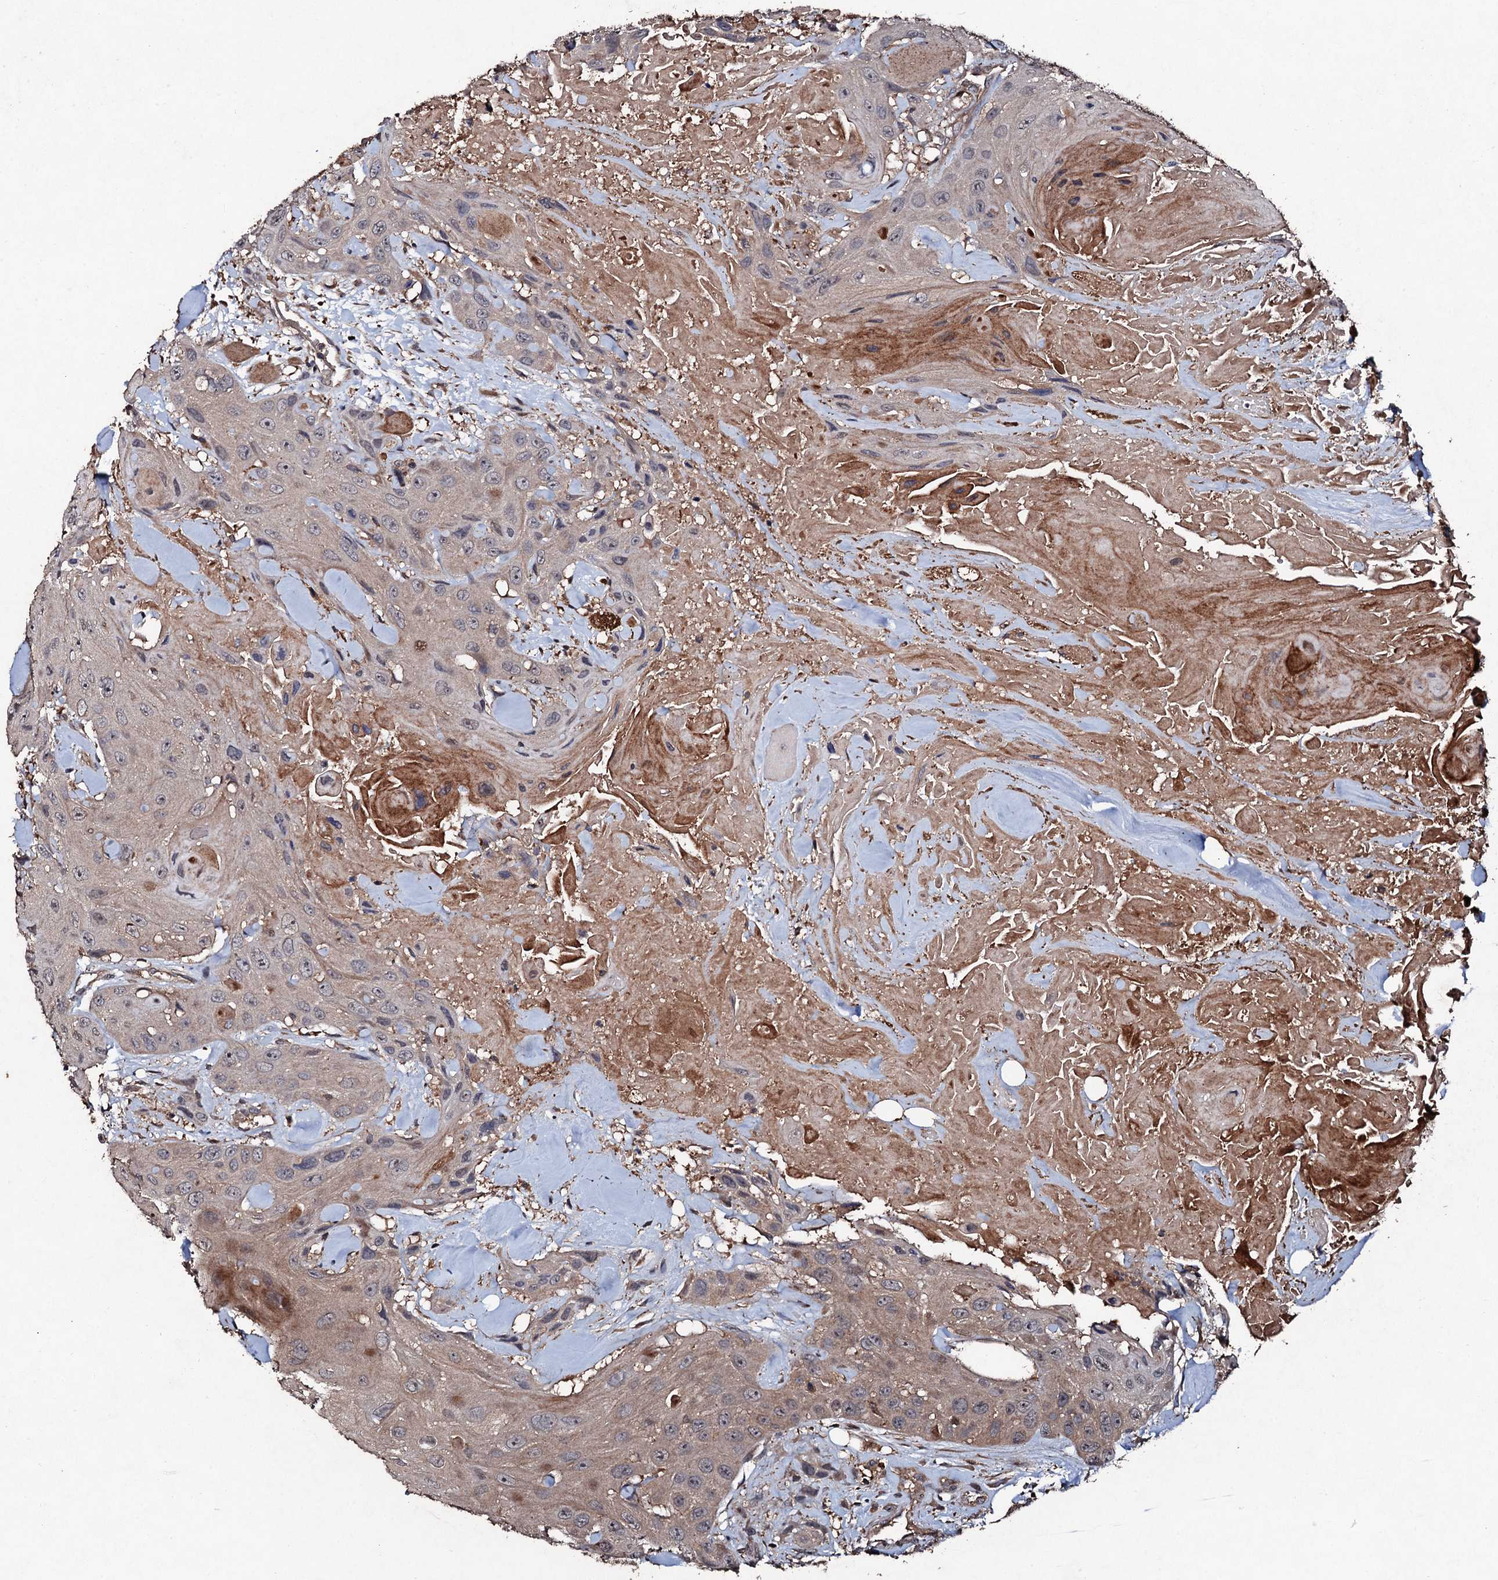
{"staining": {"intensity": "moderate", "quantity": "<25%", "location": "cytoplasmic/membranous"}, "tissue": "head and neck cancer", "cell_type": "Tumor cells", "image_type": "cancer", "snomed": [{"axis": "morphology", "description": "Squamous cell carcinoma, NOS"}, {"axis": "topography", "description": "Head-Neck"}], "caption": "Immunohistochemical staining of squamous cell carcinoma (head and neck) reveals low levels of moderate cytoplasmic/membranous protein staining in about <25% of tumor cells. Nuclei are stained in blue.", "gene": "KERA", "patient": {"sex": "male", "age": 81}}